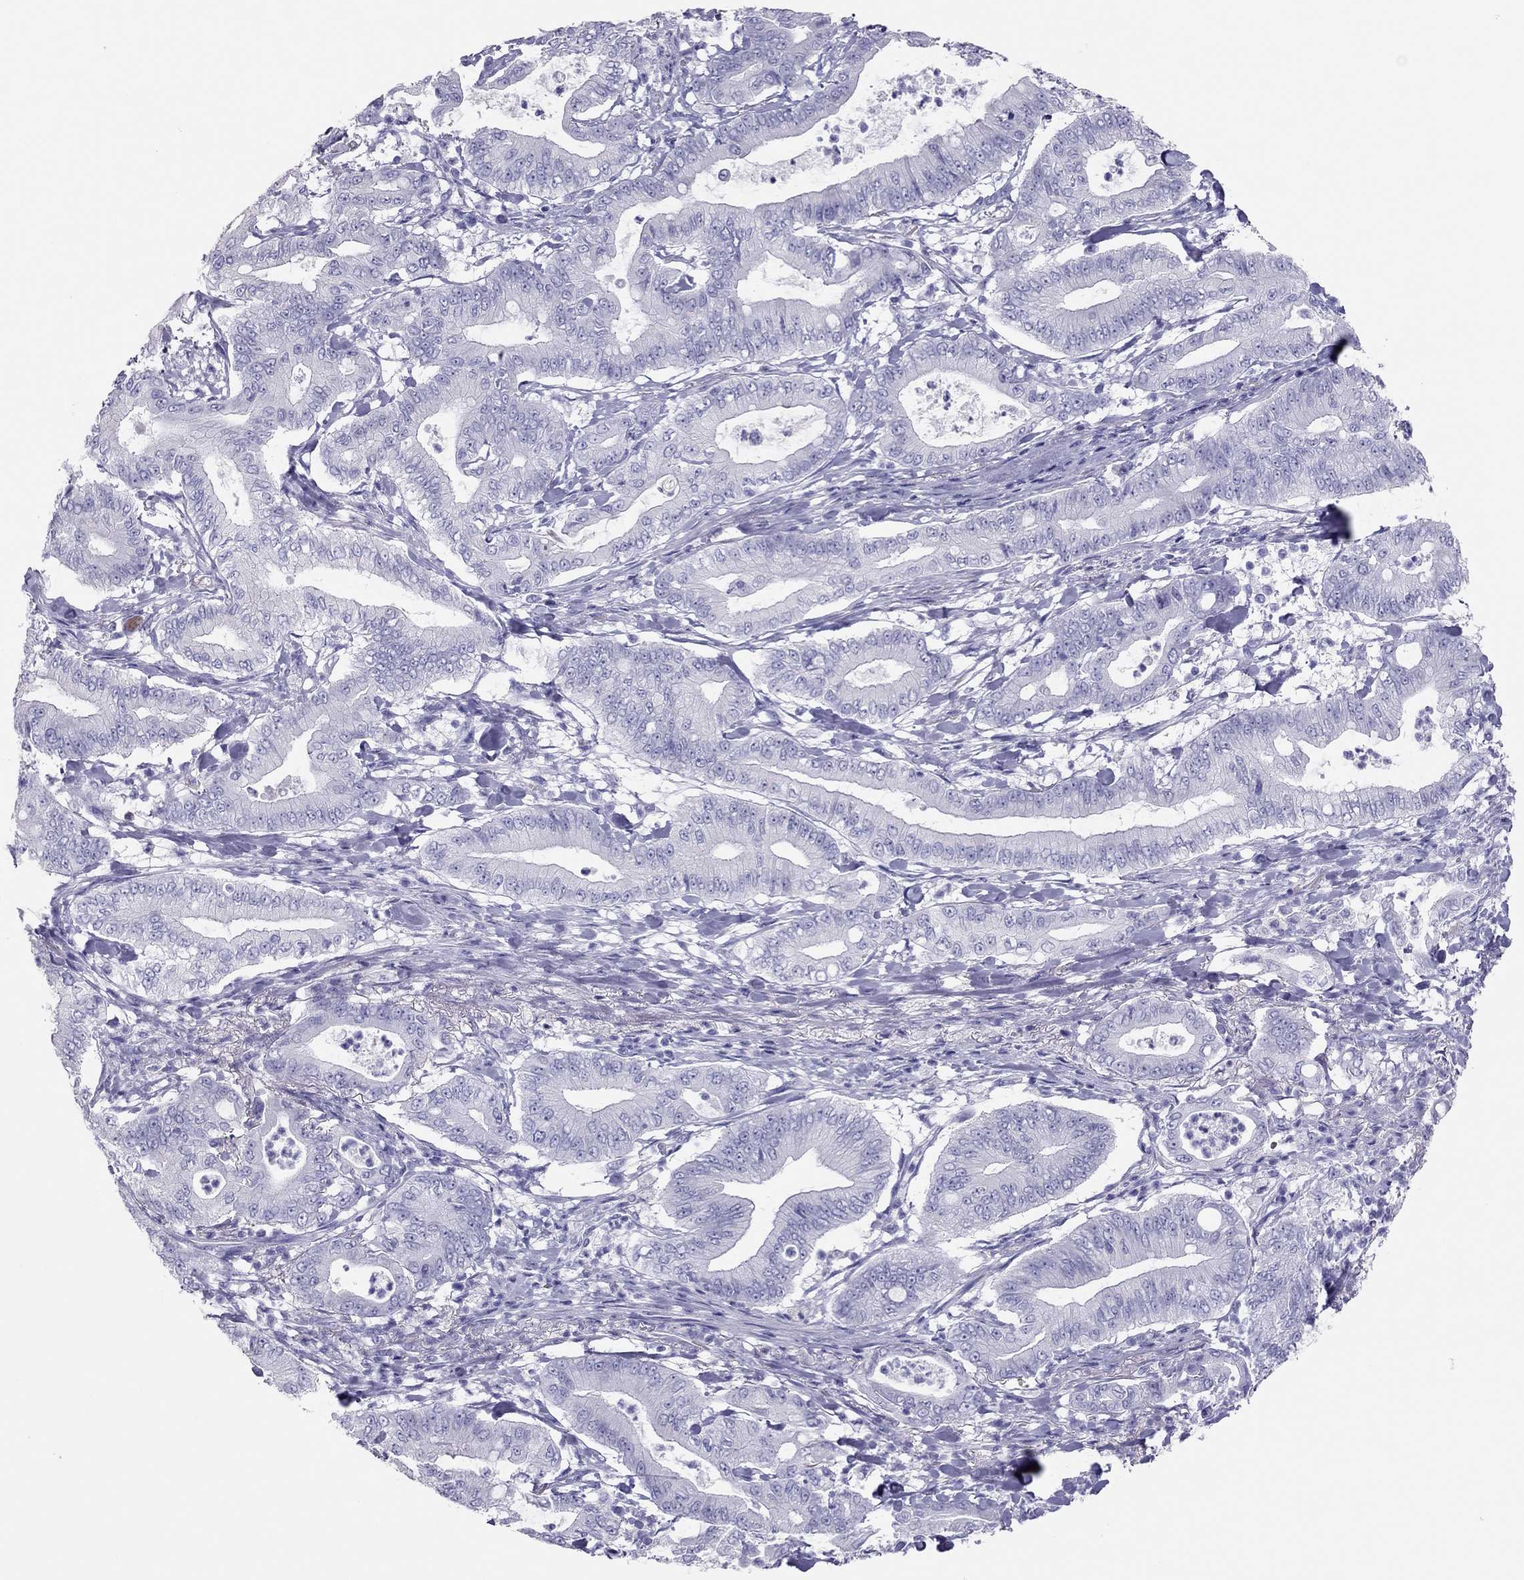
{"staining": {"intensity": "negative", "quantity": "none", "location": "none"}, "tissue": "pancreatic cancer", "cell_type": "Tumor cells", "image_type": "cancer", "snomed": [{"axis": "morphology", "description": "Adenocarcinoma, NOS"}, {"axis": "topography", "description": "Pancreas"}], "caption": "Adenocarcinoma (pancreatic) stained for a protein using immunohistochemistry shows no staining tumor cells.", "gene": "TSHB", "patient": {"sex": "male", "age": 71}}